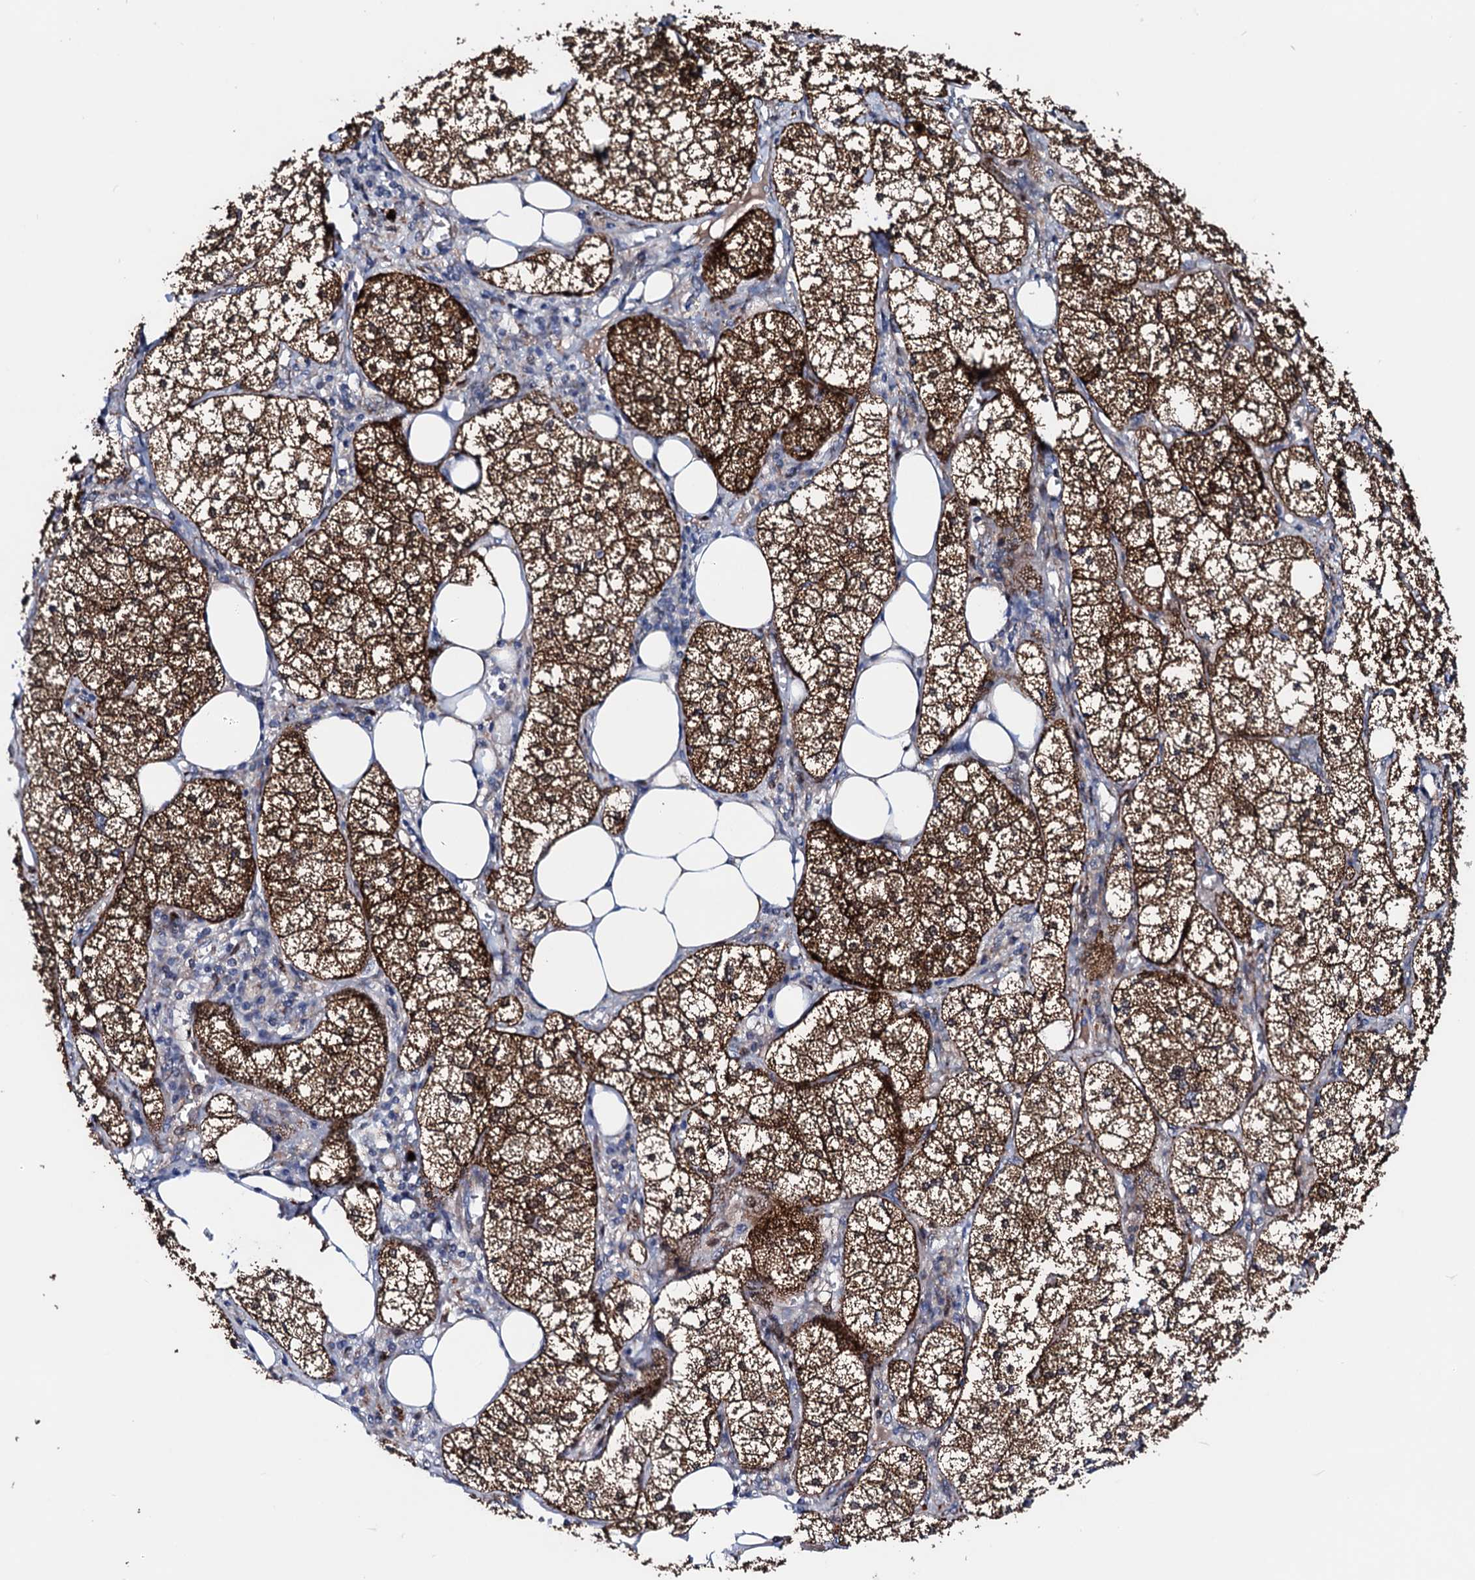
{"staining": {"intensity": "strong", "quantity": ">75%", "location": "cytoplasmic/membranous"}, "tissue": "adrenal gland", "cell_type": "Glandular cells", "image_type": "normal", "snomed": [{"axis": "morphology", "description": "Normal tissue, NOS"}, {"axis": "topography", "description": "Adrenal gland"}], "caption": "DAB immunohistochemical staining of benign human adrenal gland displays strong cytoplasmic/membranous protein expression in about >75% of glandular cells. The protein is stained brown, and the nuclei are stained in blue (DAB IHC with brightfield microscopy, high magnification).", "gene": "COA4", "patient": {"sex": "female", "age": 61}}